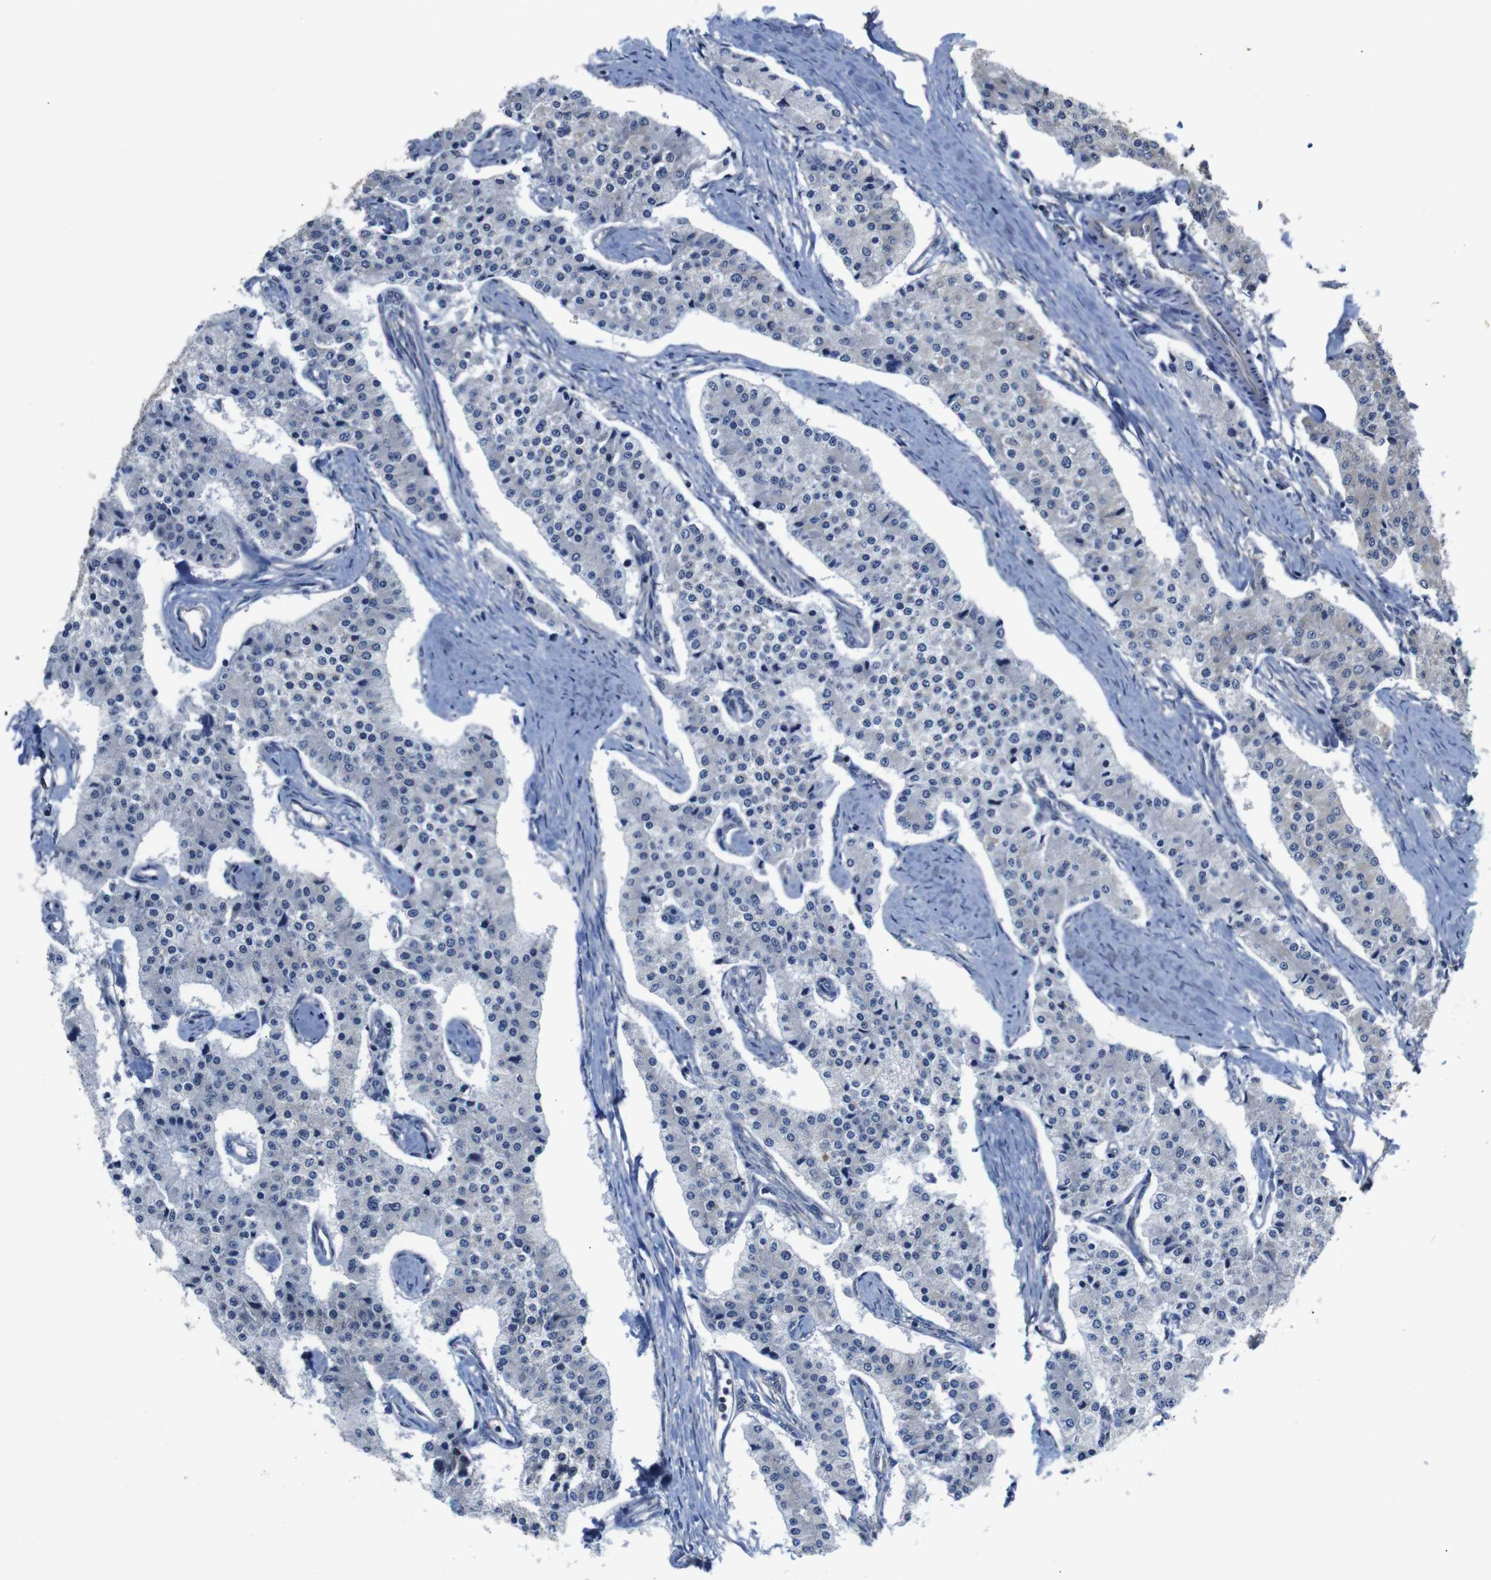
{"staining": {"intensity": "negative", "quantity": "none", "location": "none"}, "tissue": "carcinoid", "cell_type": "Tumor cells", "image_type": "cancer", "snomed": [{"axis": "morphology", "description": "Carcinoid, malignant, NOS"}, {"axis": "topography", "description": "Colon"}], "caption": "IHC micrograph of neoplastic tissue: carcinoid stained with DAB reveals no significant protein expression in tumor cells. (Stains: DAB IHC with hematoxylin counter stain, Microscopy: brightfield microscopy at high magnification).", "gene": "BRWD3", "patient": {"sex": "female", "age": 52}}